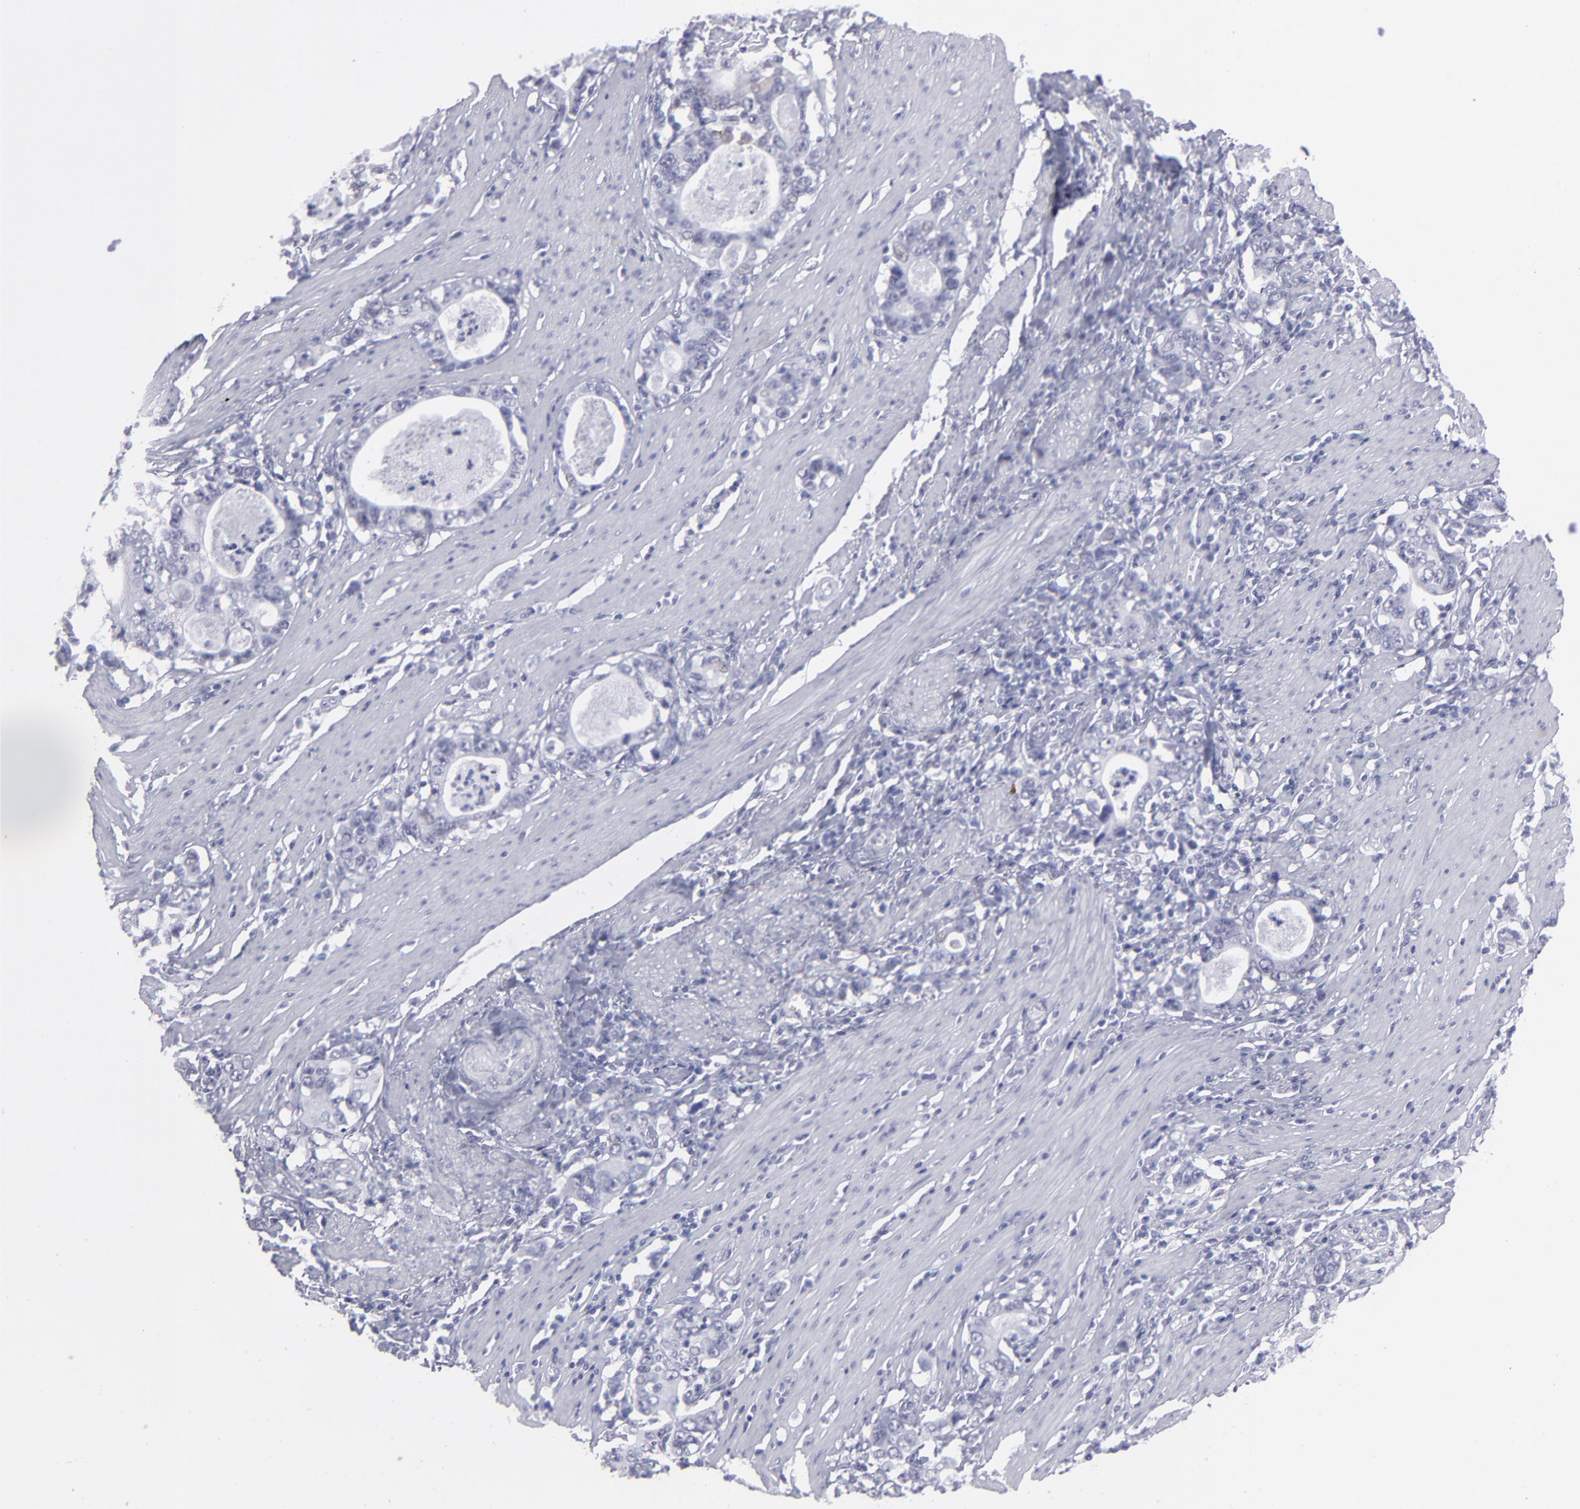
{"staining": {"intensity": "negative", "quantity": "none", "location": "none"}, "tissue": "stomach cancer", "cell_type": "Tumor cells", "image_type": "cancer", "snomed": [{"axis": "morphology", "description": "Adenocarcinoma, NOS"}, {"axis": "topography", "description": "Stomach, lower"}], "caption": "There is no significant positivity in tumor cells of stomach cancer.", "gene": "ALDOB", "patient": {"sex": "female", "age": 72}}